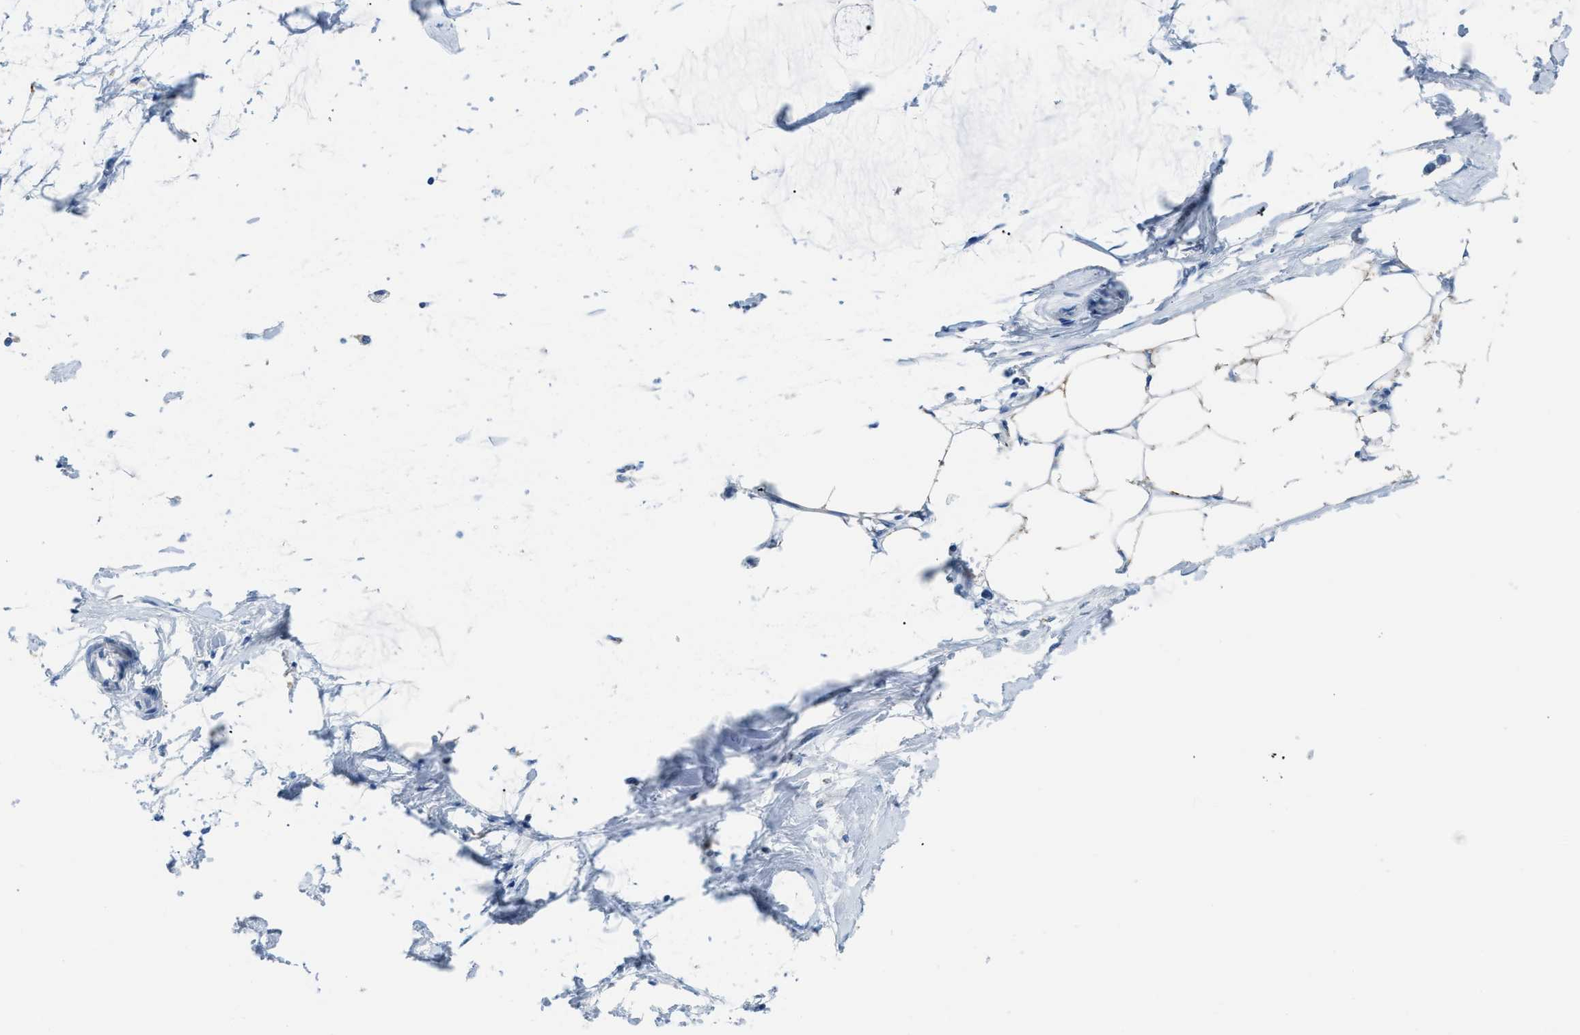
{"staining": {"intensity": "negative", "quantity": "none", "location": "none"}, "tissue": "adipose tissue", "cell_type": "Adipocytes", "image_type": "normal", "snomed": [{"axis": "morphology", "description": "Normal tissue, NOS"}, {"axis": "morphology", "description": "Adenocarcinoma, NOS"}, {"axis": "topography", "description": "Colon"}, {"axis": "topography", "description": "Peripheral nerve tissue"}], "caption": "This is a micrograph of IHC staining of benign adipose tissue, which shows no expression in adipocytes.", "gene": "PHRF1", "patient": {"sex": "male", "age": 14}}